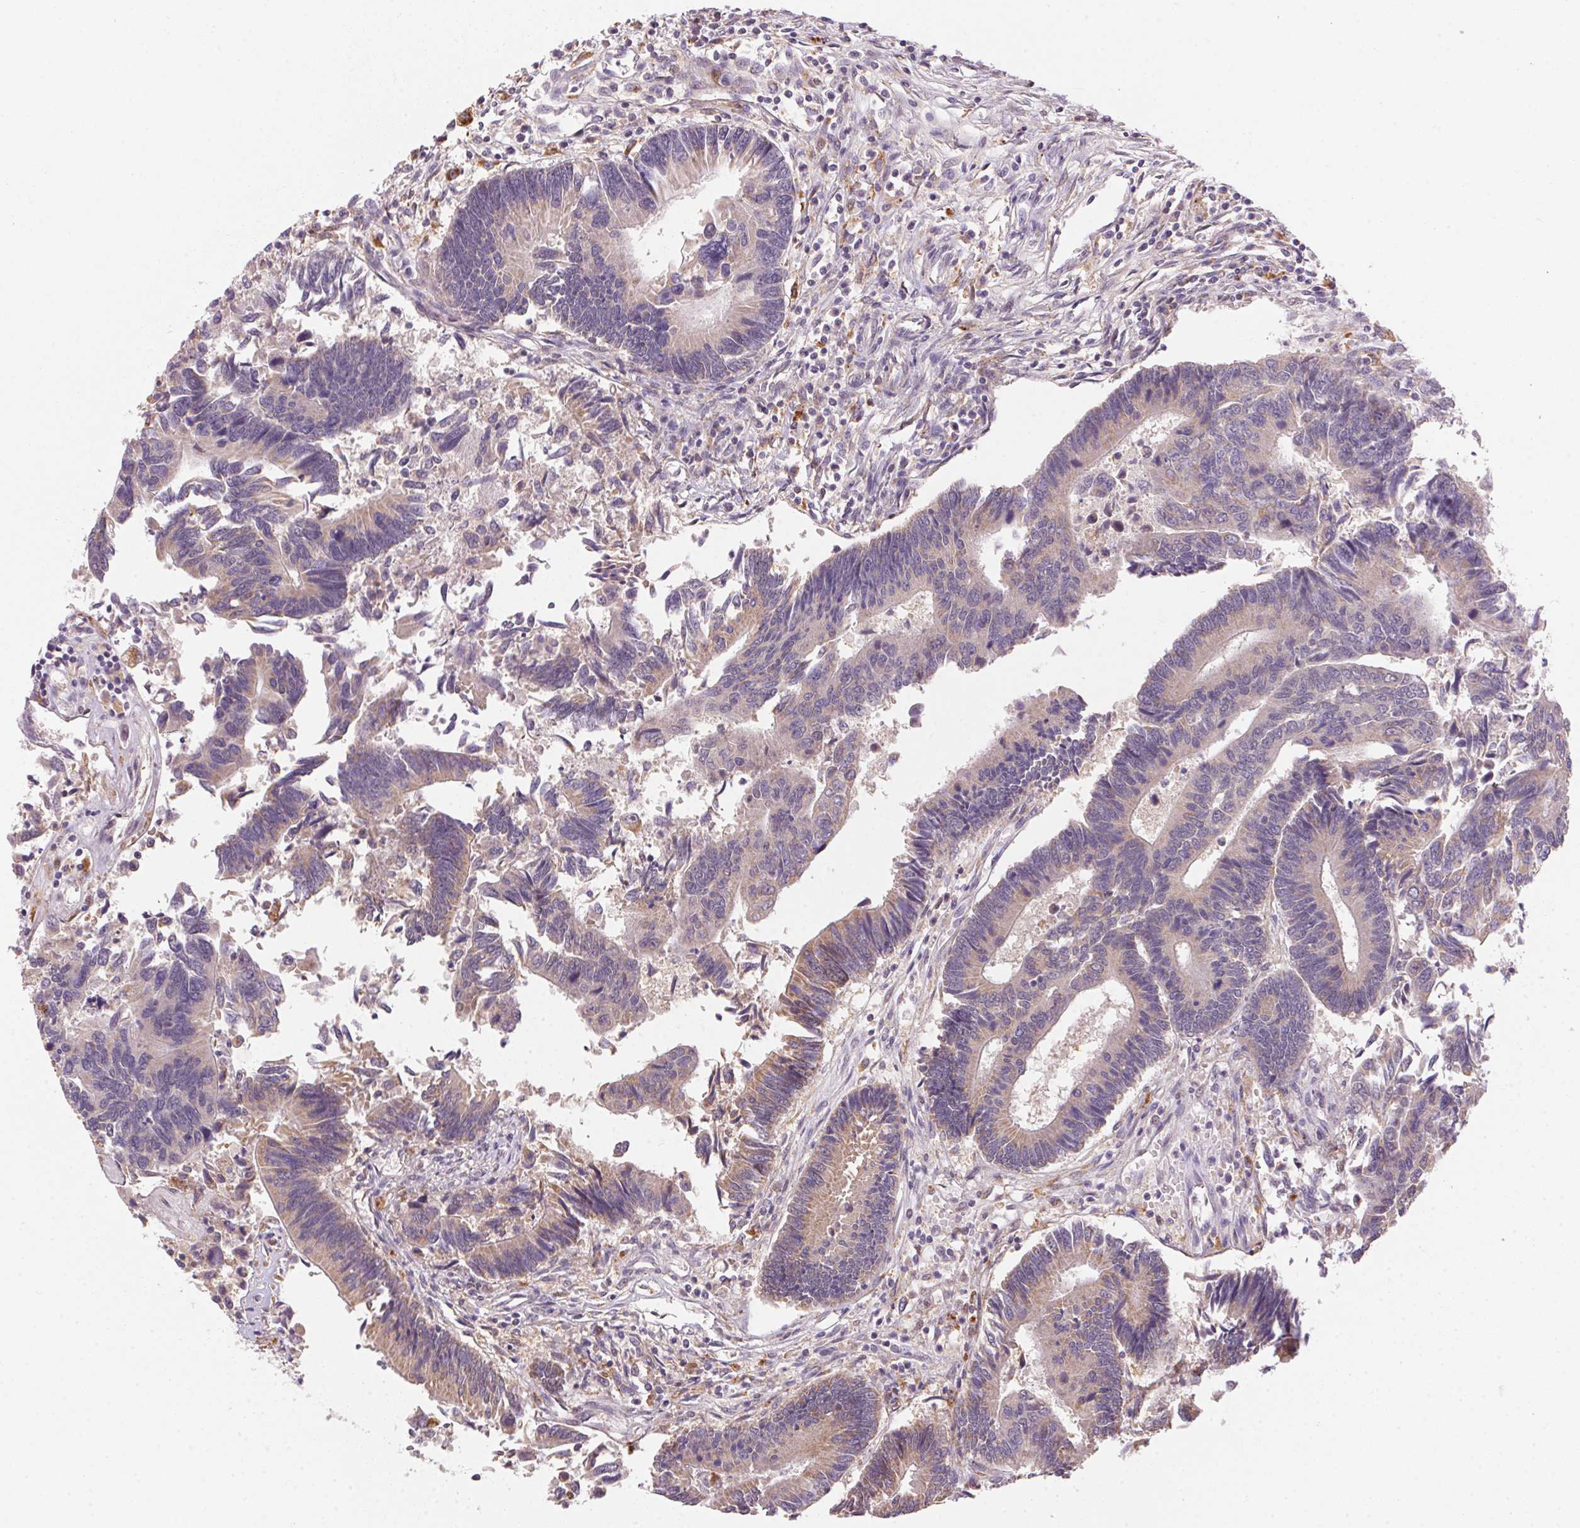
{"staining": {"intensity": "weak", "quantity": "<25%", "location": "cytoplasmic/membranous"}, "tissue": "colorectal cancer", "cell_type": "Tumor cells", "image_type": "cancer", "snomed": [{"axis": "morphology", "description": "Adenocarcinoma, NOS"}, {"axis": "topography", "description": "Colon"}], "caption": "IHC photomicrograph of human colorectal cancer (adenocarcinoma) stained for a protein (brown), which reveals no positivity in tumor cells.", "gene": "ADH5", "patient": {"sex": "female", "age": 67}}